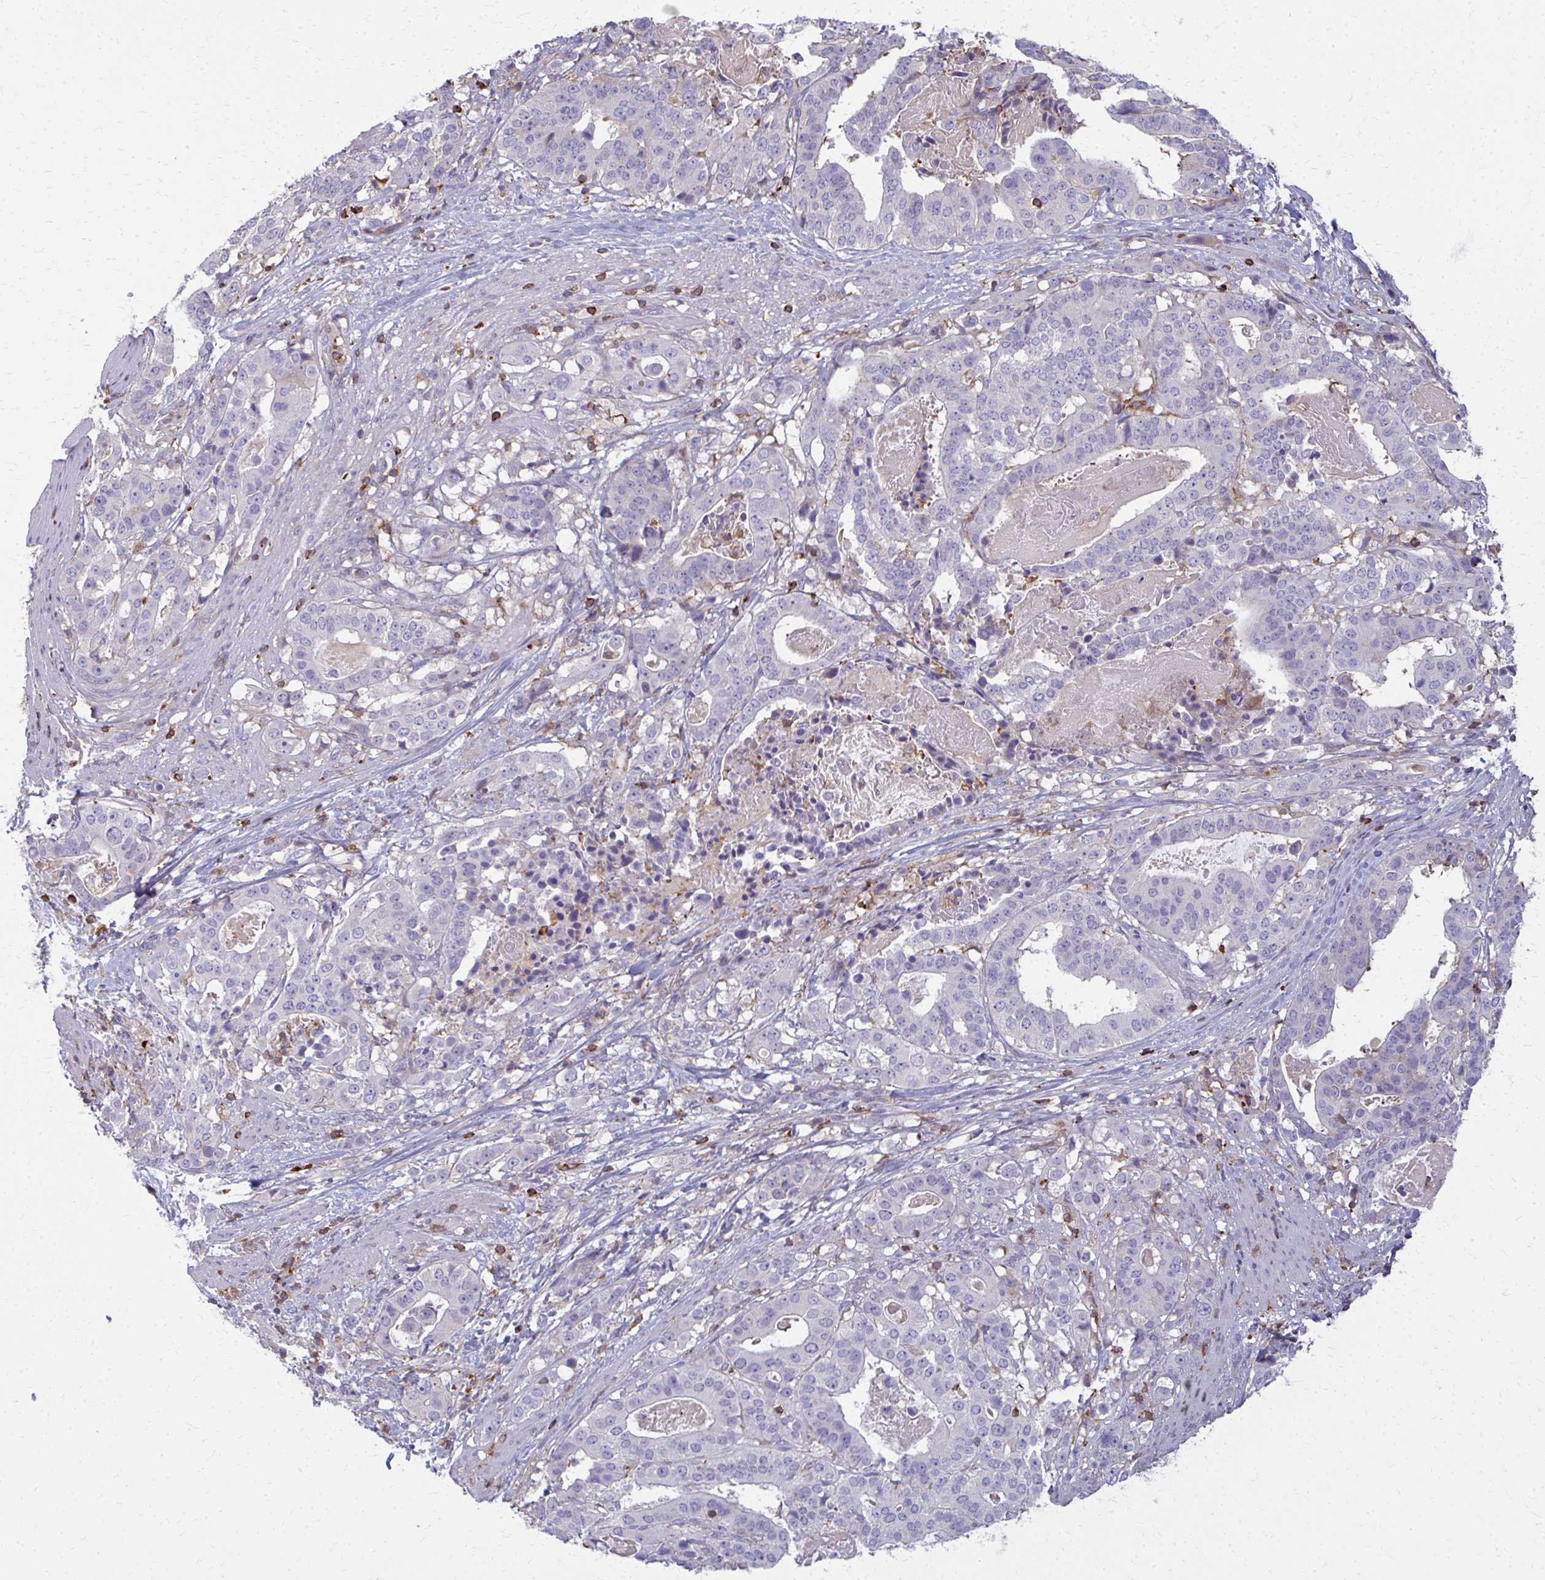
{"staining": {"intensity": "negative", "quantity": "none", "location": "none"}, "tissue": "stomach cancer", "cell_type": "Tumor cells", "image_type": "cancer", "snomed": [{"axis": "morphology", "description": "Adenocarcinoma, NOS"}, {"axis": "topography", "description": "Stomach"}], "caption": "DAB immunohistochemical staining of stomach adenocarcinoma displays no significant staining in tumor cells. (Stains: DAB (3,3'-diaminobenzidine) IHC with hematoxylin counter stain, Microscopy: brightfield microscopy at high magnification).", "gene": "AP5M1", "patient": {"sex": "male", "age": 48}}